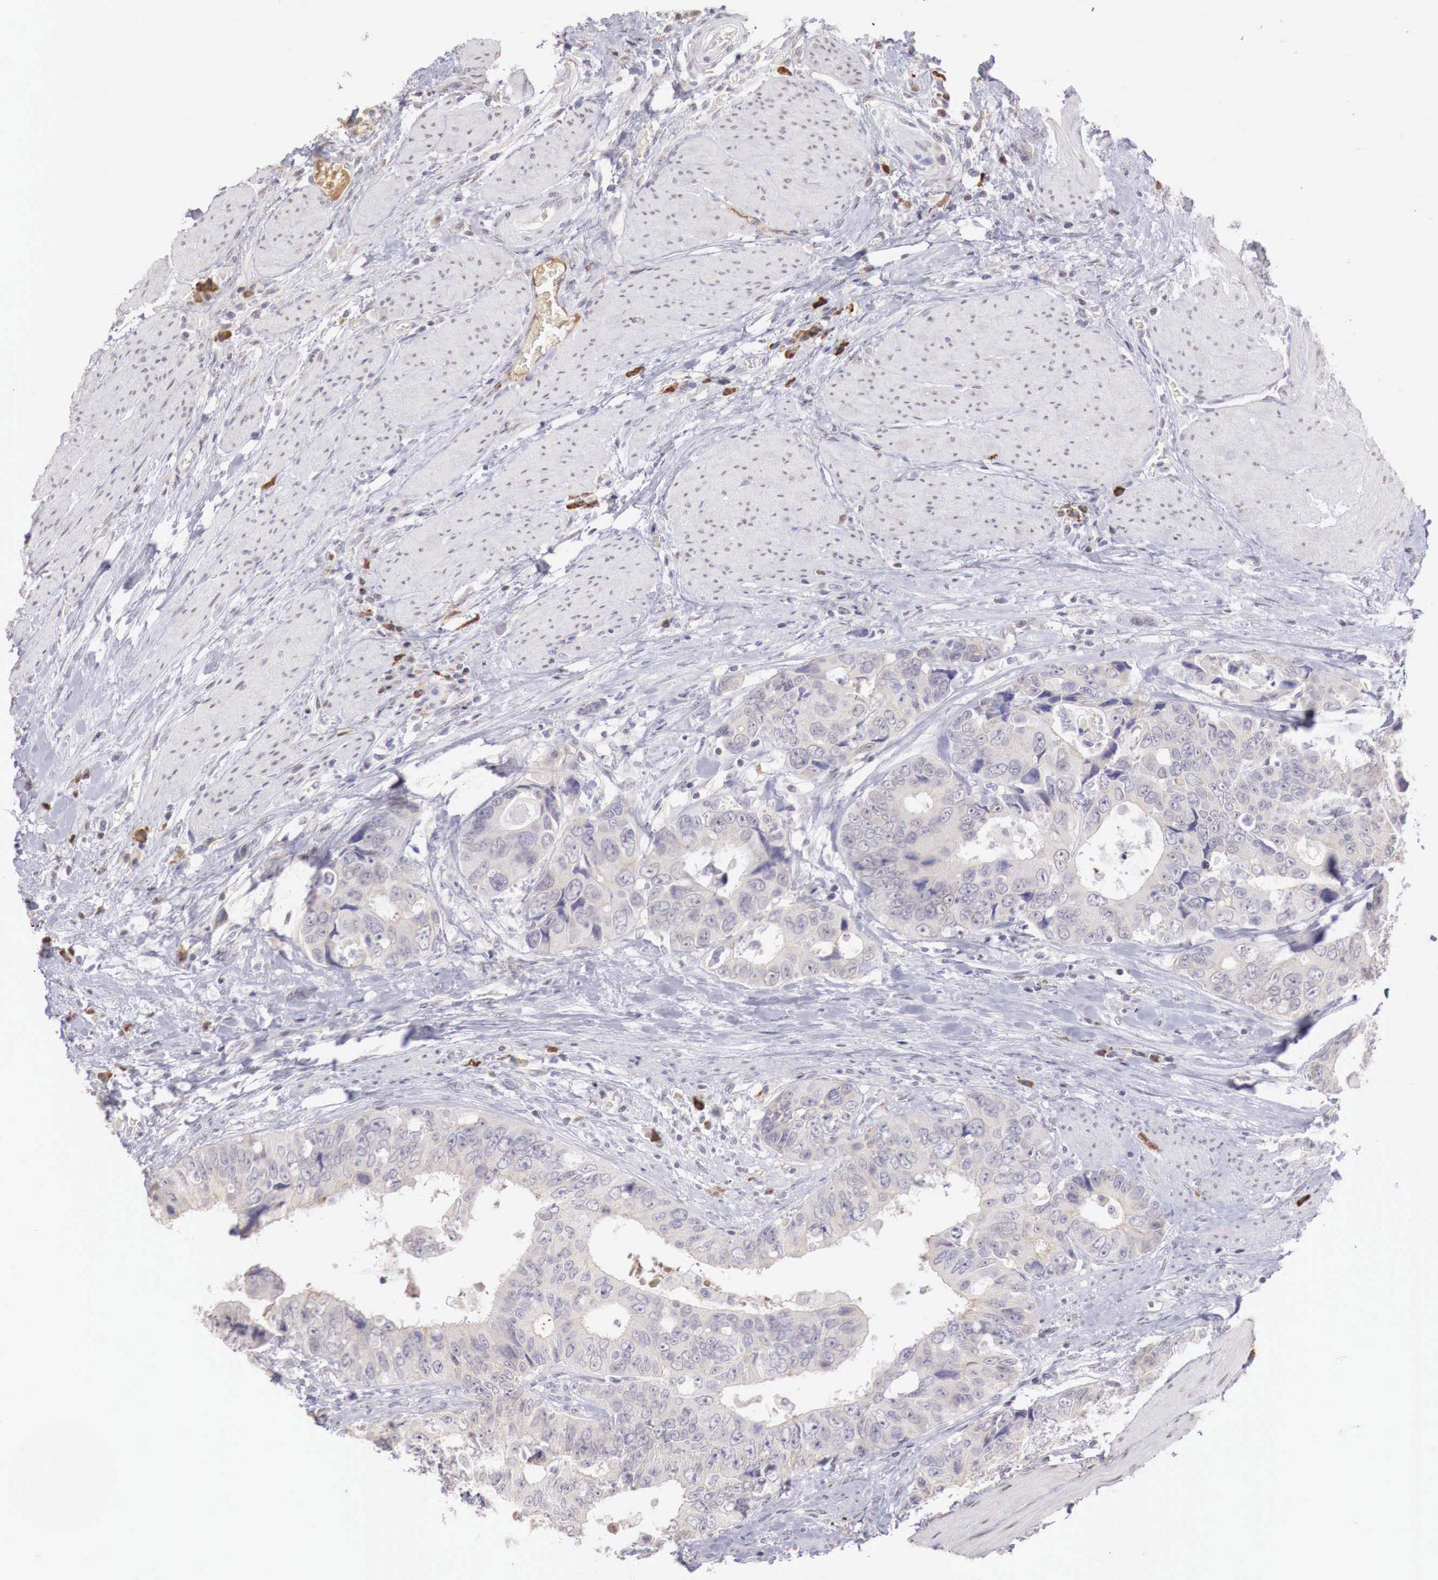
{"staining": {"intensity": "weak", "quantity": "<25%", "location": "cytoplasmic/membranous"}, "tissue": "colorectal cancer", "cell_type": "Tumor cells", "image_type": "cancer", "snomed": [{"axis": "morphology", "description": "Adenocarcinoma, NOS"}, {"axis": "topography", "description": "Rectum"}], "caption": "Photomicrograph shows no significant protein expression in tumor cells of colorectal cancer. The staining is performed using DAB (3,3'-diaminobenzidine) brown chromogen with nuclei counter-stained in using hematoxylin.", "gene": "XPNPEP2", "patient": {"sex": "female", "age": 67}}